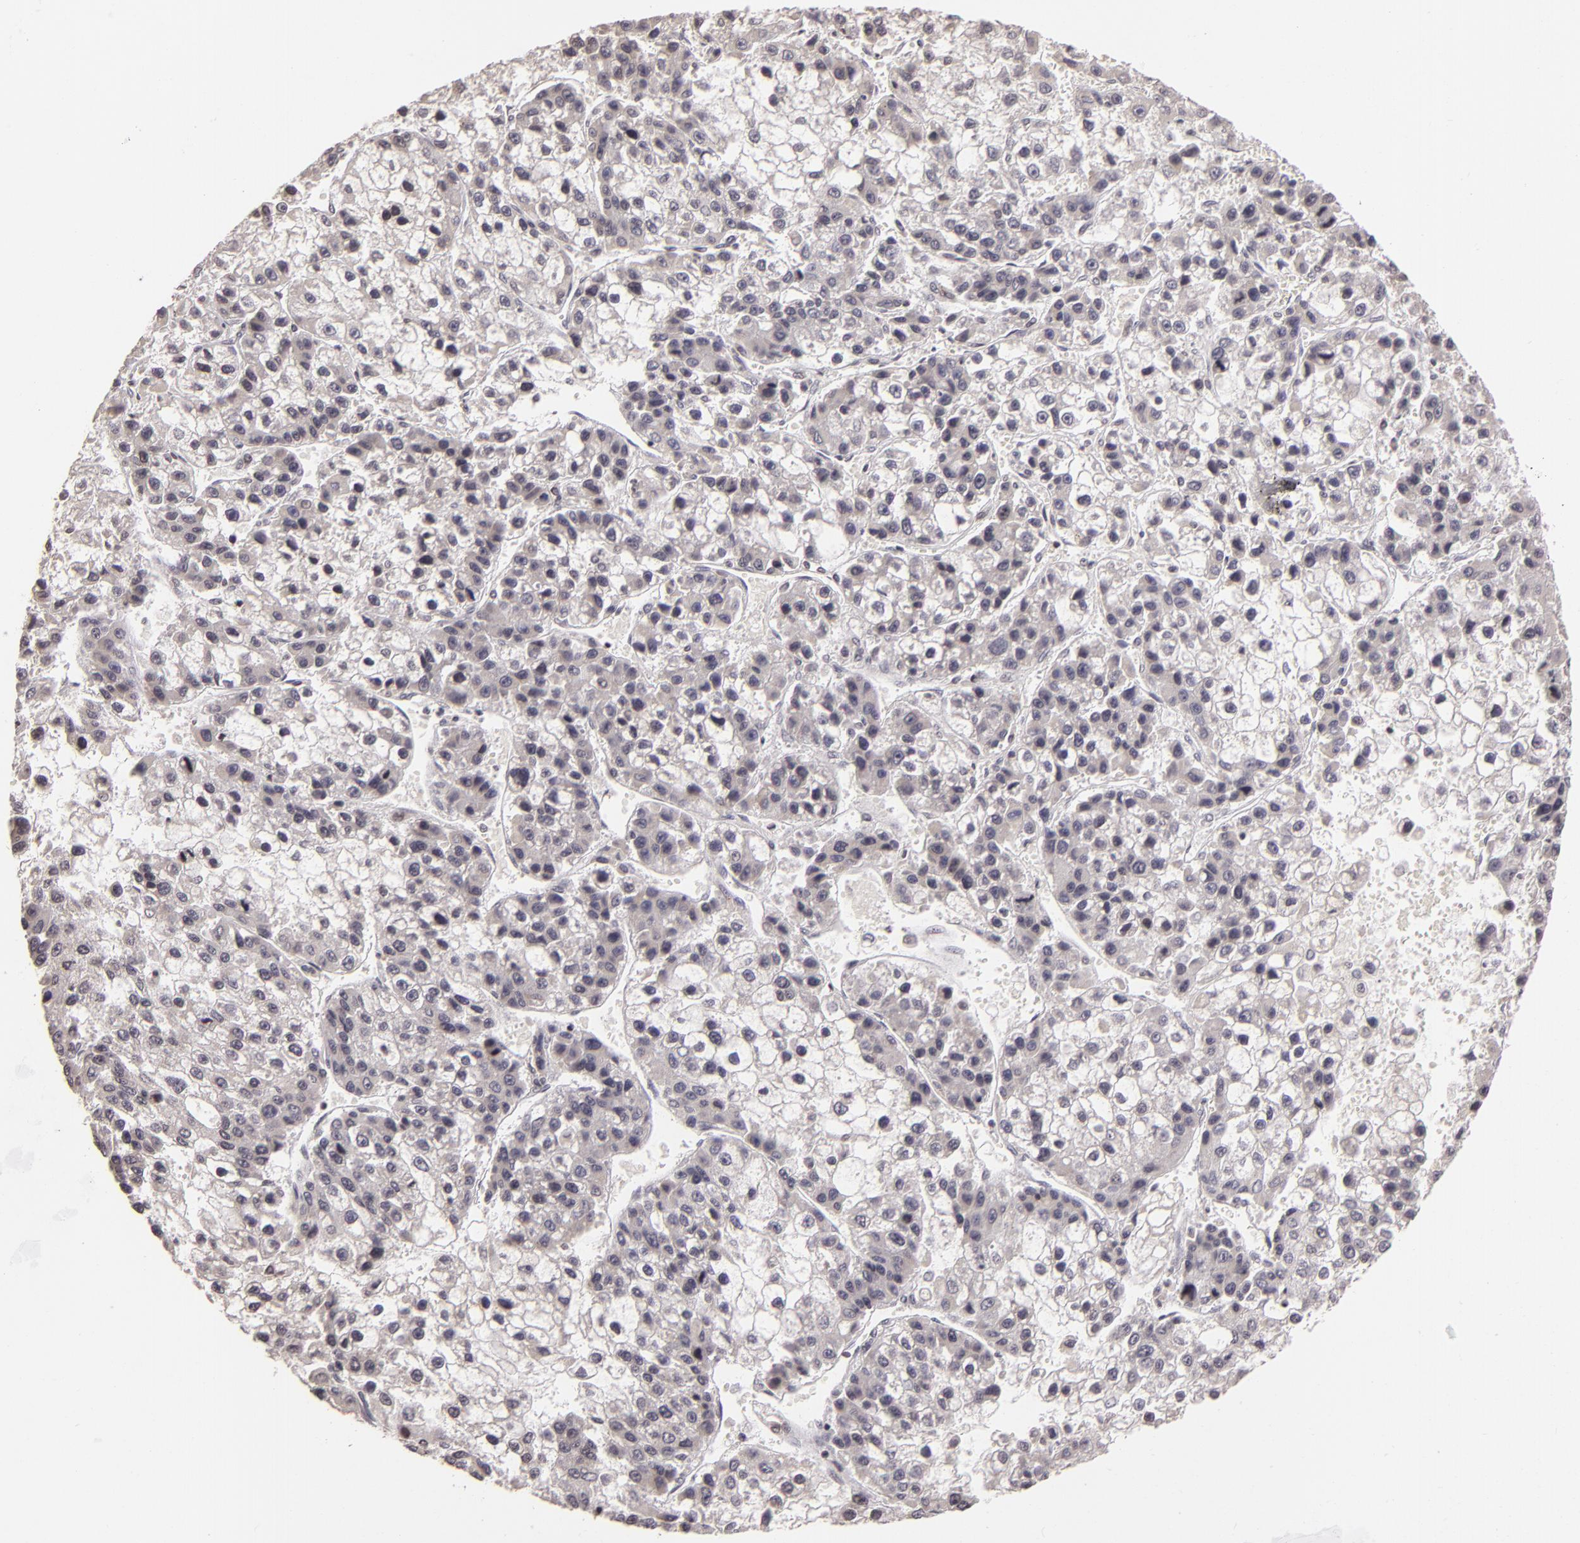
{"staining": {"intensity": "negative", "quantity": "none", "location": "none"}, "tissue": "liver cancer", "cell_type": "Tumor cells", "image_type": "cancer", "snomed": [{"axis": "morphology", "description": "Carcinoma, Hepatocellular, NOS"}, {"axis": "topography", "description": "Liver"}], "caption": "Micrograph shows no significant protein staining in tumor cells of liver cancer (hepatocellular carcinoma).", "gene": "AKAP6", "patient": {"sex": "female", "age": 66}}